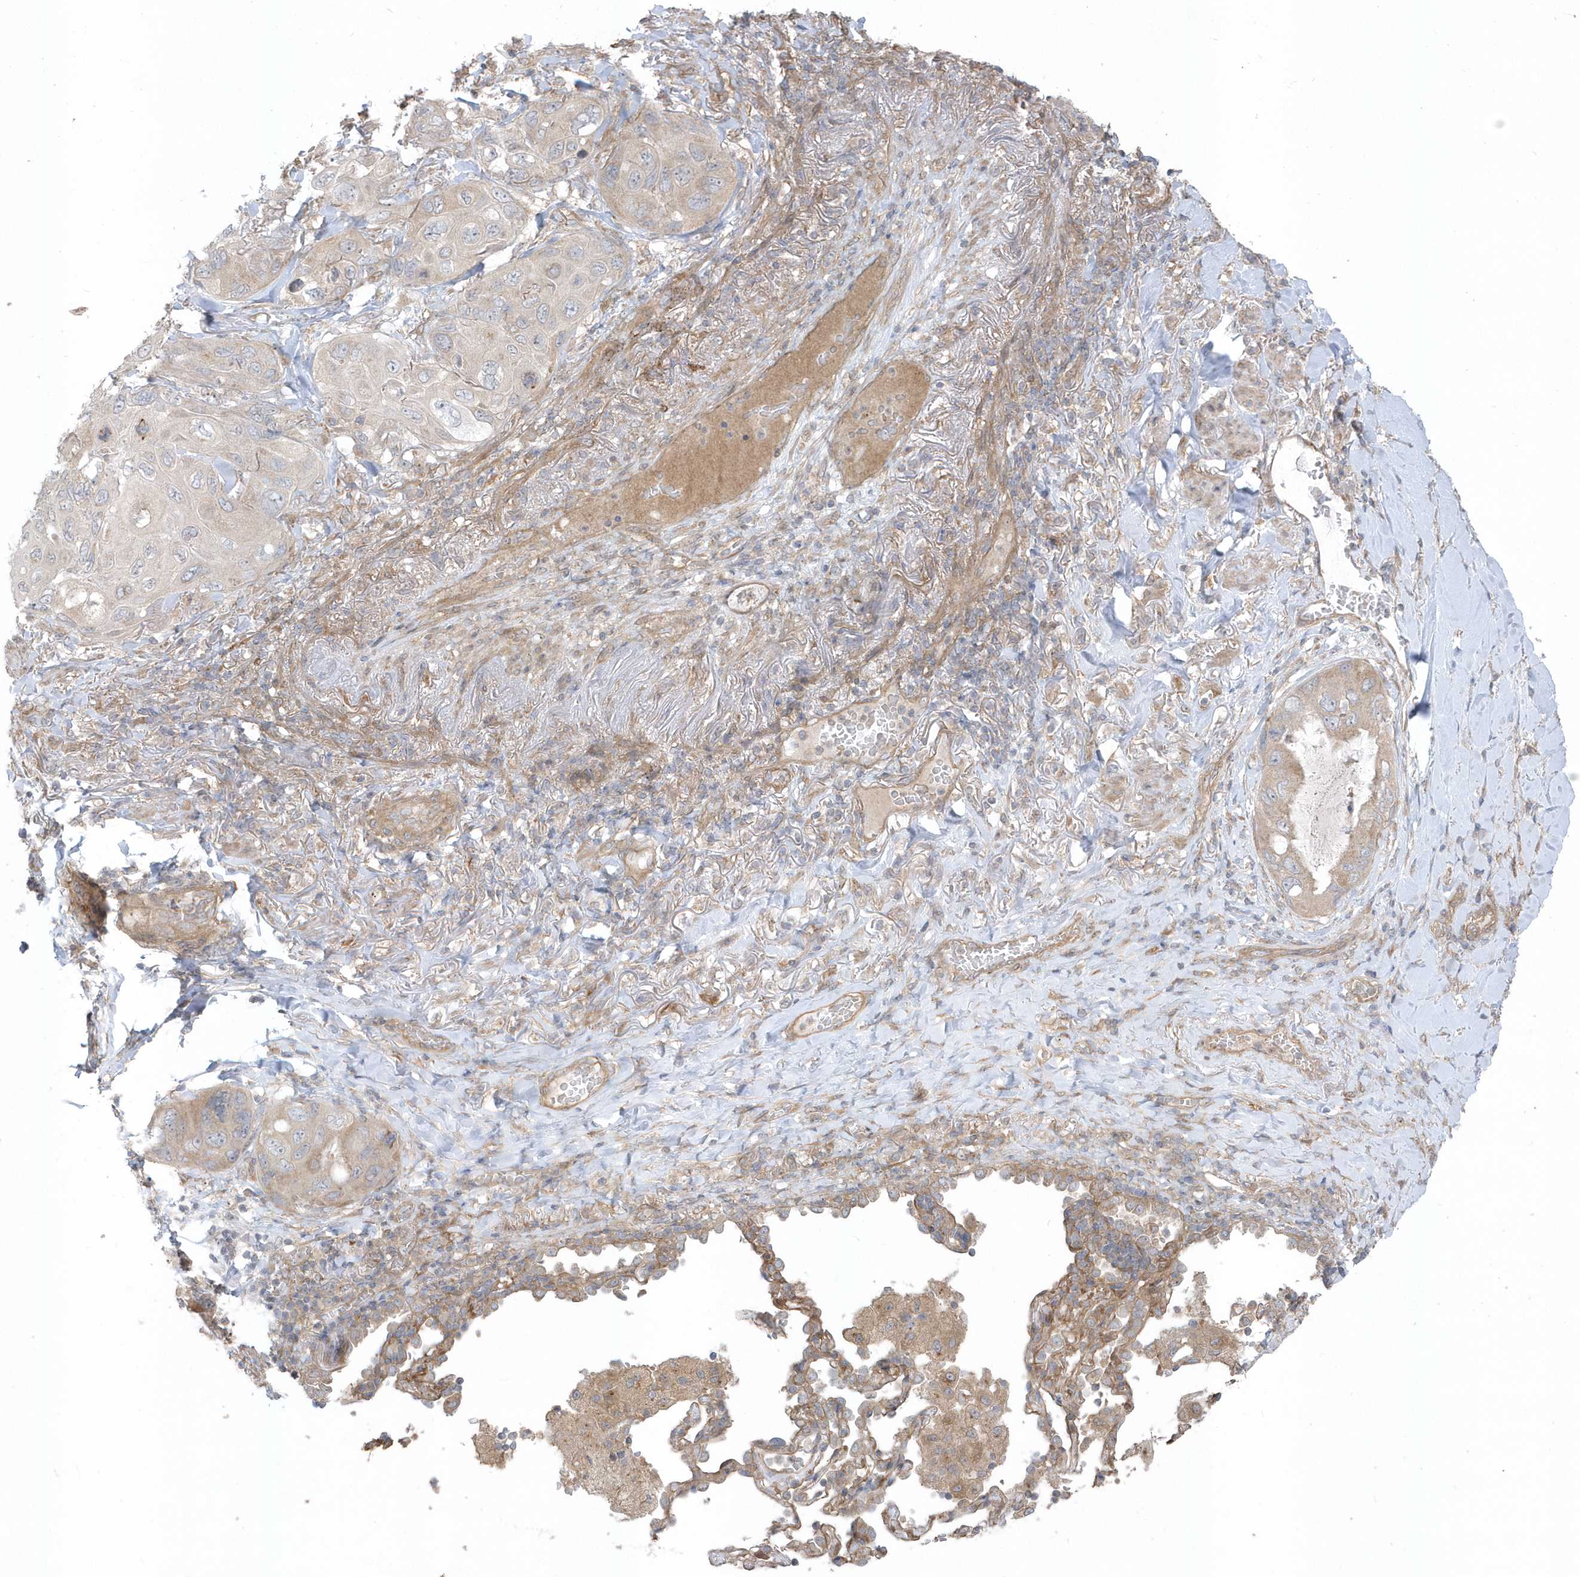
{"staining": {"intensity": "weak", "quantity": "<25%", "location": "cytoplasmic/membranous"}, "tissue": "lung cancer", "cell_type": "Tumor cells", "image_type": "cancer", "snomed": [{"axis": "morphology", "description": "Squamous cell carcinoma, NOS"}, {"axis": "topography", "description": "Lung"}], "caption": "A photomicrograph of human lung squamous cell carcinoma is negative for staining in tumor cells. (Stains: DAB (3,3'-diaminobenzidine) IHC with hematoxylin counter stain, Microscopy: brightfield microscopy at high magnification).", "gene": "ACTR1A", "patient": {"sex": "female", "age": 73}}